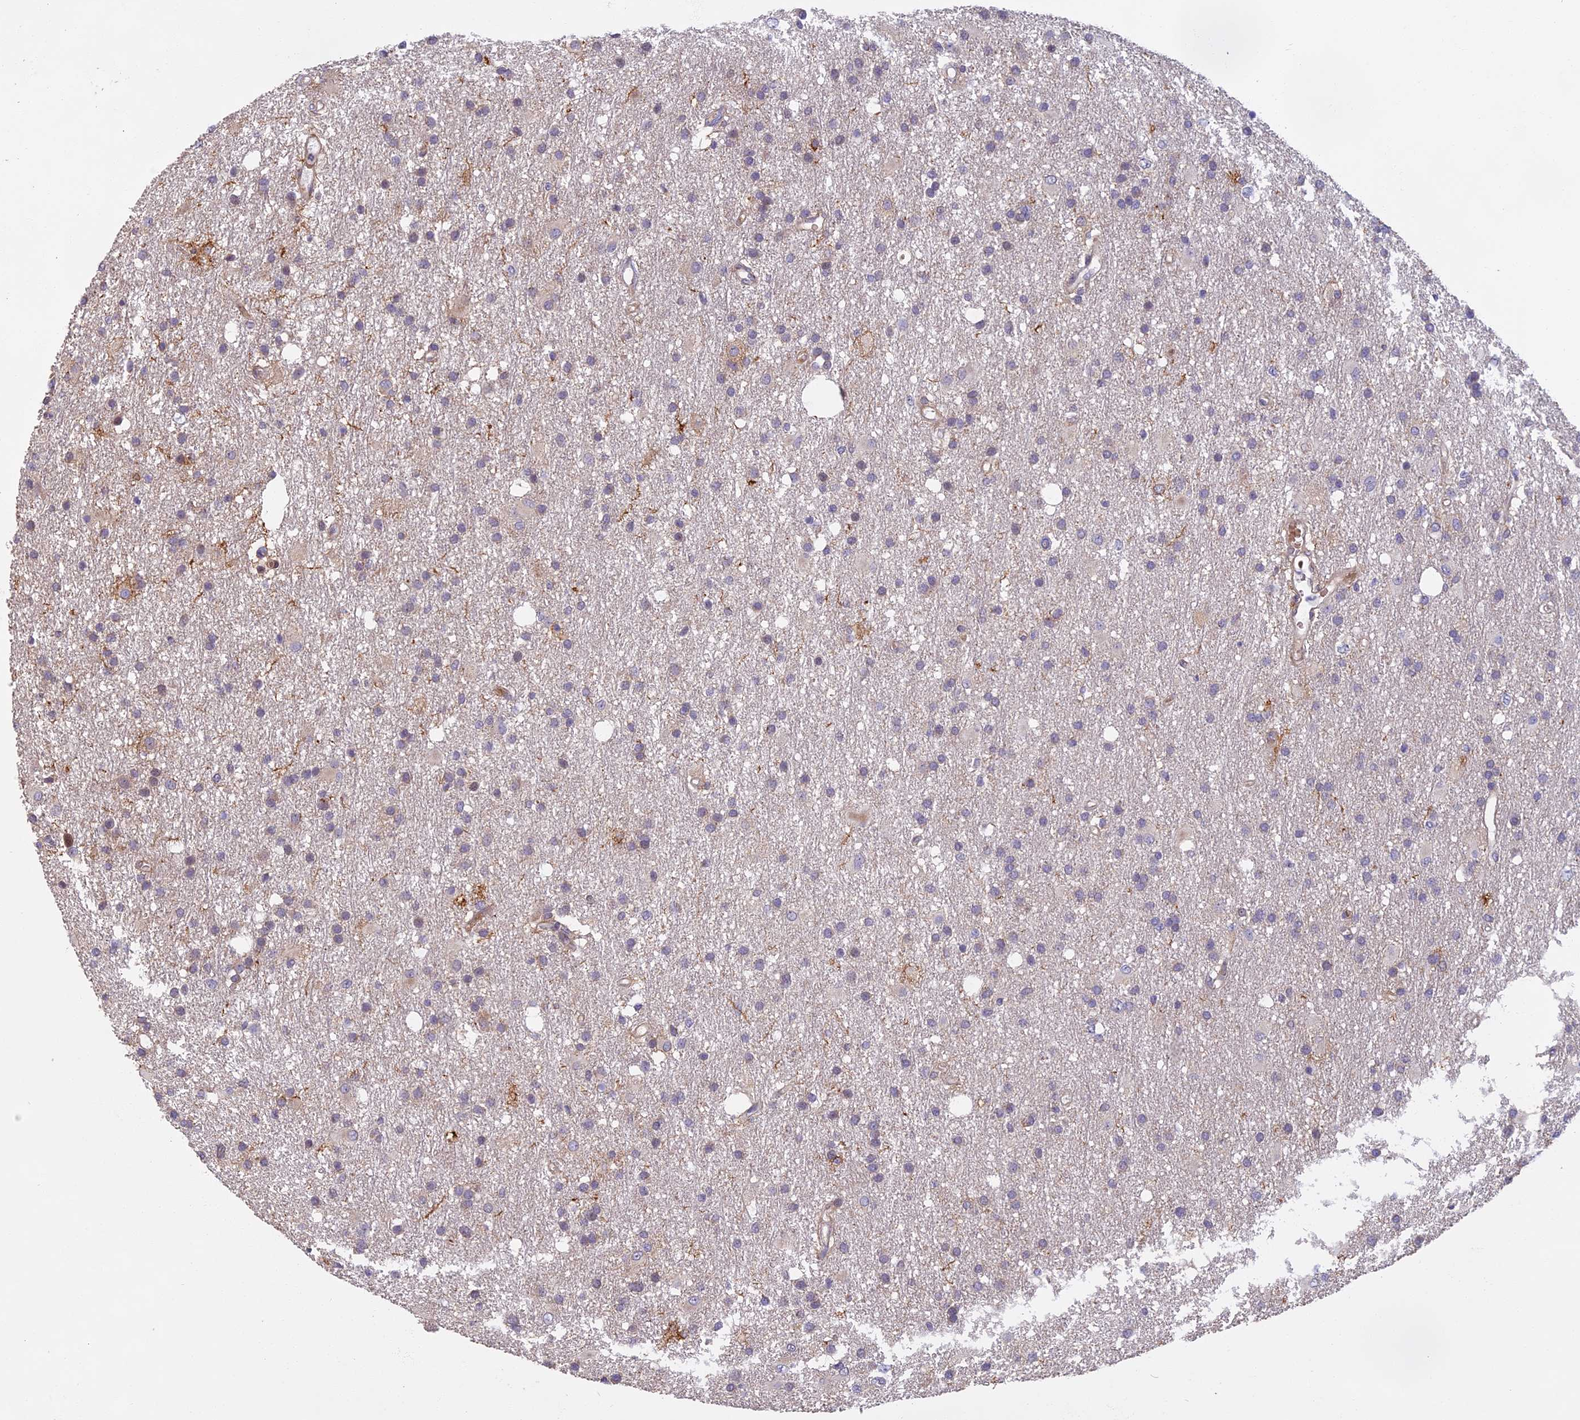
{"staining": {"intensity": "negative", "quantity": "none", "location": "none"}, "tissue": "glioma", "cell_type": "Tumor cells", "image_type": "cancer", "snomed": [{"axis": "morphology", "description": "Glioma, malignant, High grade"}, {"axis": "topography", "description": "Brain"}], "caption": "Immunohistochemical staining of high-grade glioma (malignant) shows no significant staining in tumor cells.", "gene": "EDAR", "patient": {"sex": "male", "age": 77}}